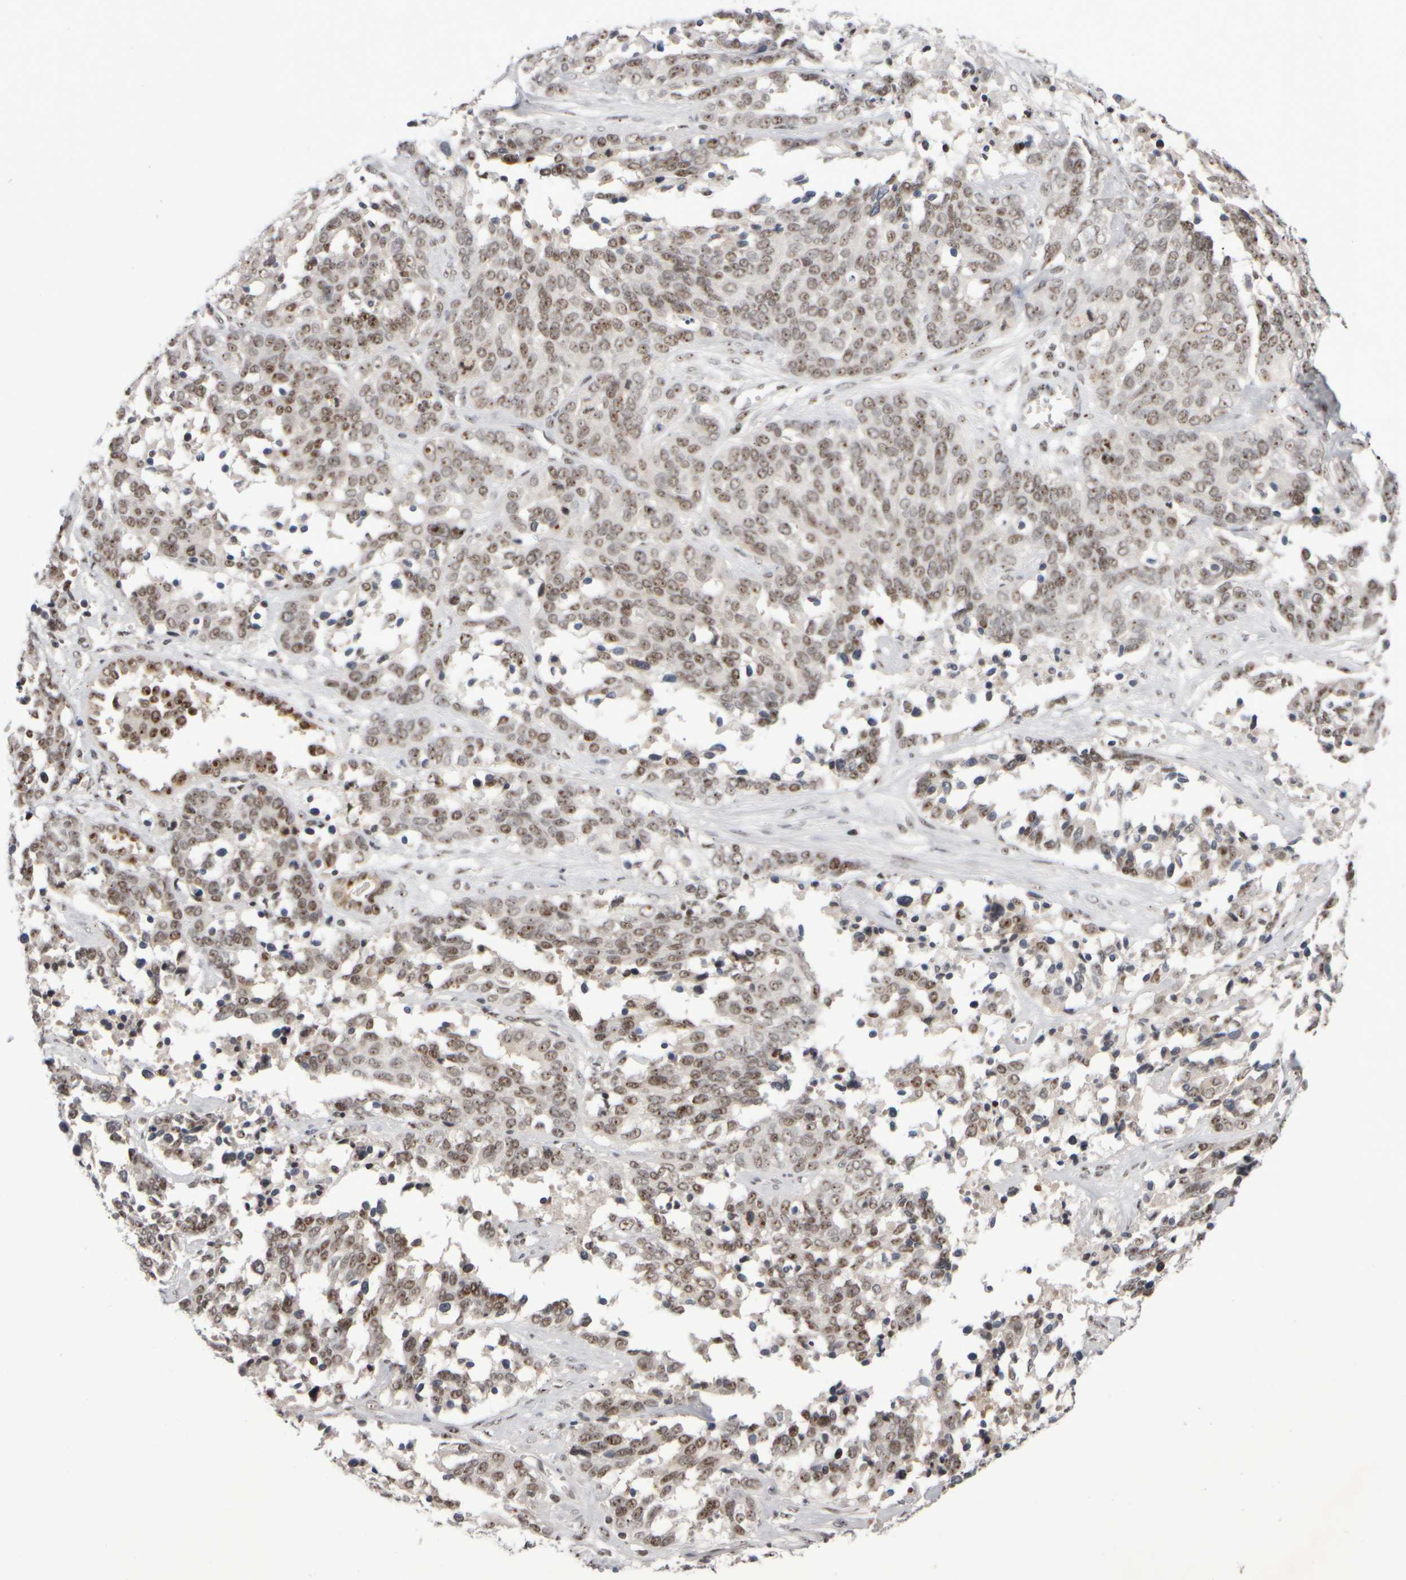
{"staining": {"intensity": "moderate", "quantity": ">75%", "location": "nuclear"}, "tissue": "ovarian cancer", "cell_type": "Tumor cells", "image_type": "cancer", "snomed": [{"axis": "morphology", "description": "Cystadenocarcinoma, serous, NOS"}, {"axis": "topography", "description": "Ovary"}], "caption": "The photomicrograph demonstrates staining of serous cystadenocarcinoma (ovarian), revealing moderate nuclear protein positivity (brown color) within tumor cells.", "gene": "SURF6", "patient": {"sex": "female", "age": 44}}